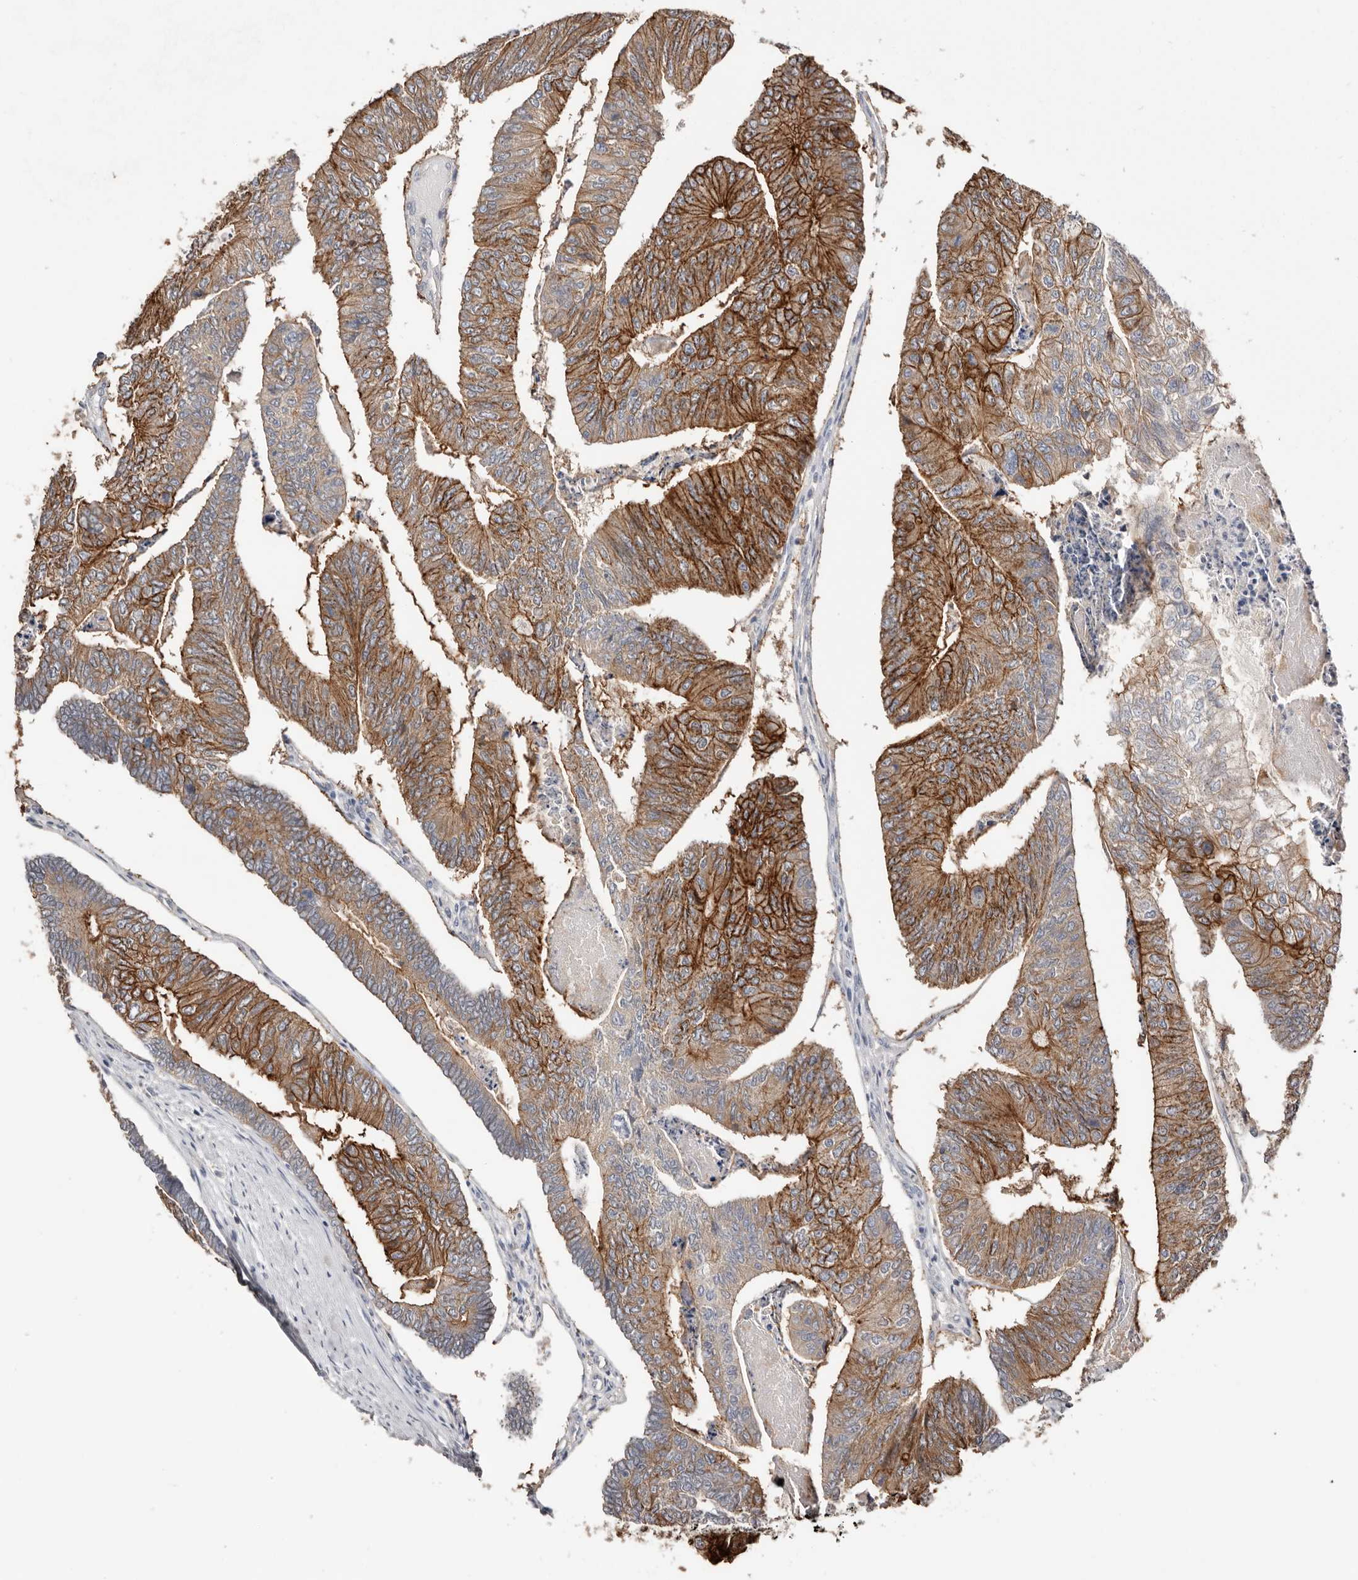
{"staining": {"intensity": "strong", "quantity": "25%-75%", "location": "cytoplasmic/membranous"}, "tissue": "colorectal cancer", "cell_type": "Tumor cells", "image_type": "cancer", "snomed": [{"axis": "morphology", "description": "Adenocarcinoma, NOS"}, {"axis": "topography", "description": "Colon"}], "caption": "Immunohistochemical staining of adenocarcinoma (colorectal) shows strong cytoplasmic/membranous protein positivity in approximately 25%-75% of tumor cells.", "gene": "S100A14", "patient": {"sex": "female", "age": 67}}